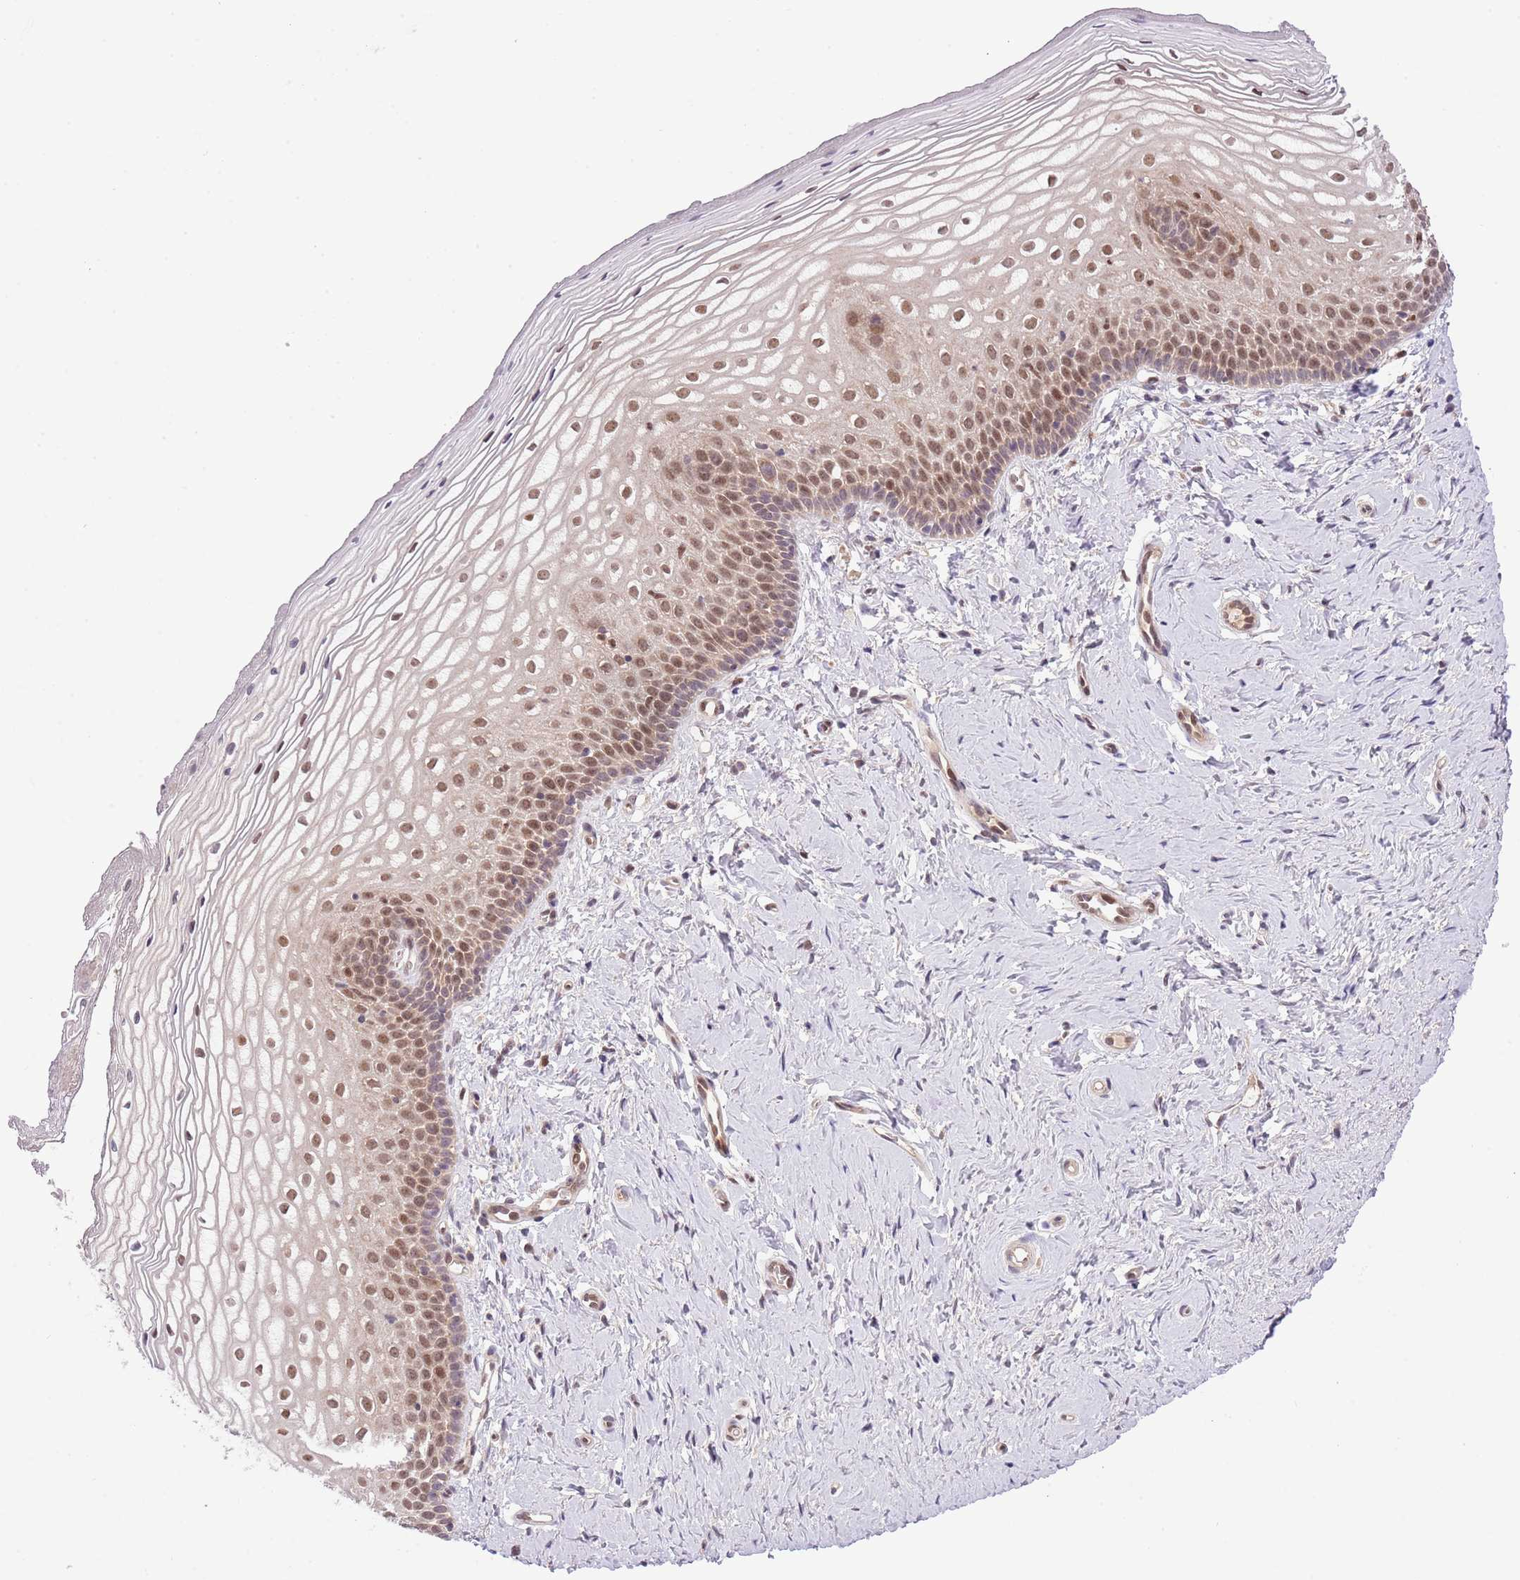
{"staining": {"intensity": "moderate", "quantity": ">75%", "location": "nuclear"}, "tissue": "vagina", "cell_type": "Squamous epithelial cells", "image_type": "normal", "snomed": [{"axis": "morphology", "description": "Normal tissue, NOS"}, {"axis": "topography", "description": "Vagina"}], "caption": "This is an image of immunohistochemistry staining of normal vagina, which shows moderate staining in the nuclear of squamous epithelial cells.", "gene": "CHD1", "patient": {"sex": "female", "age": 65}}